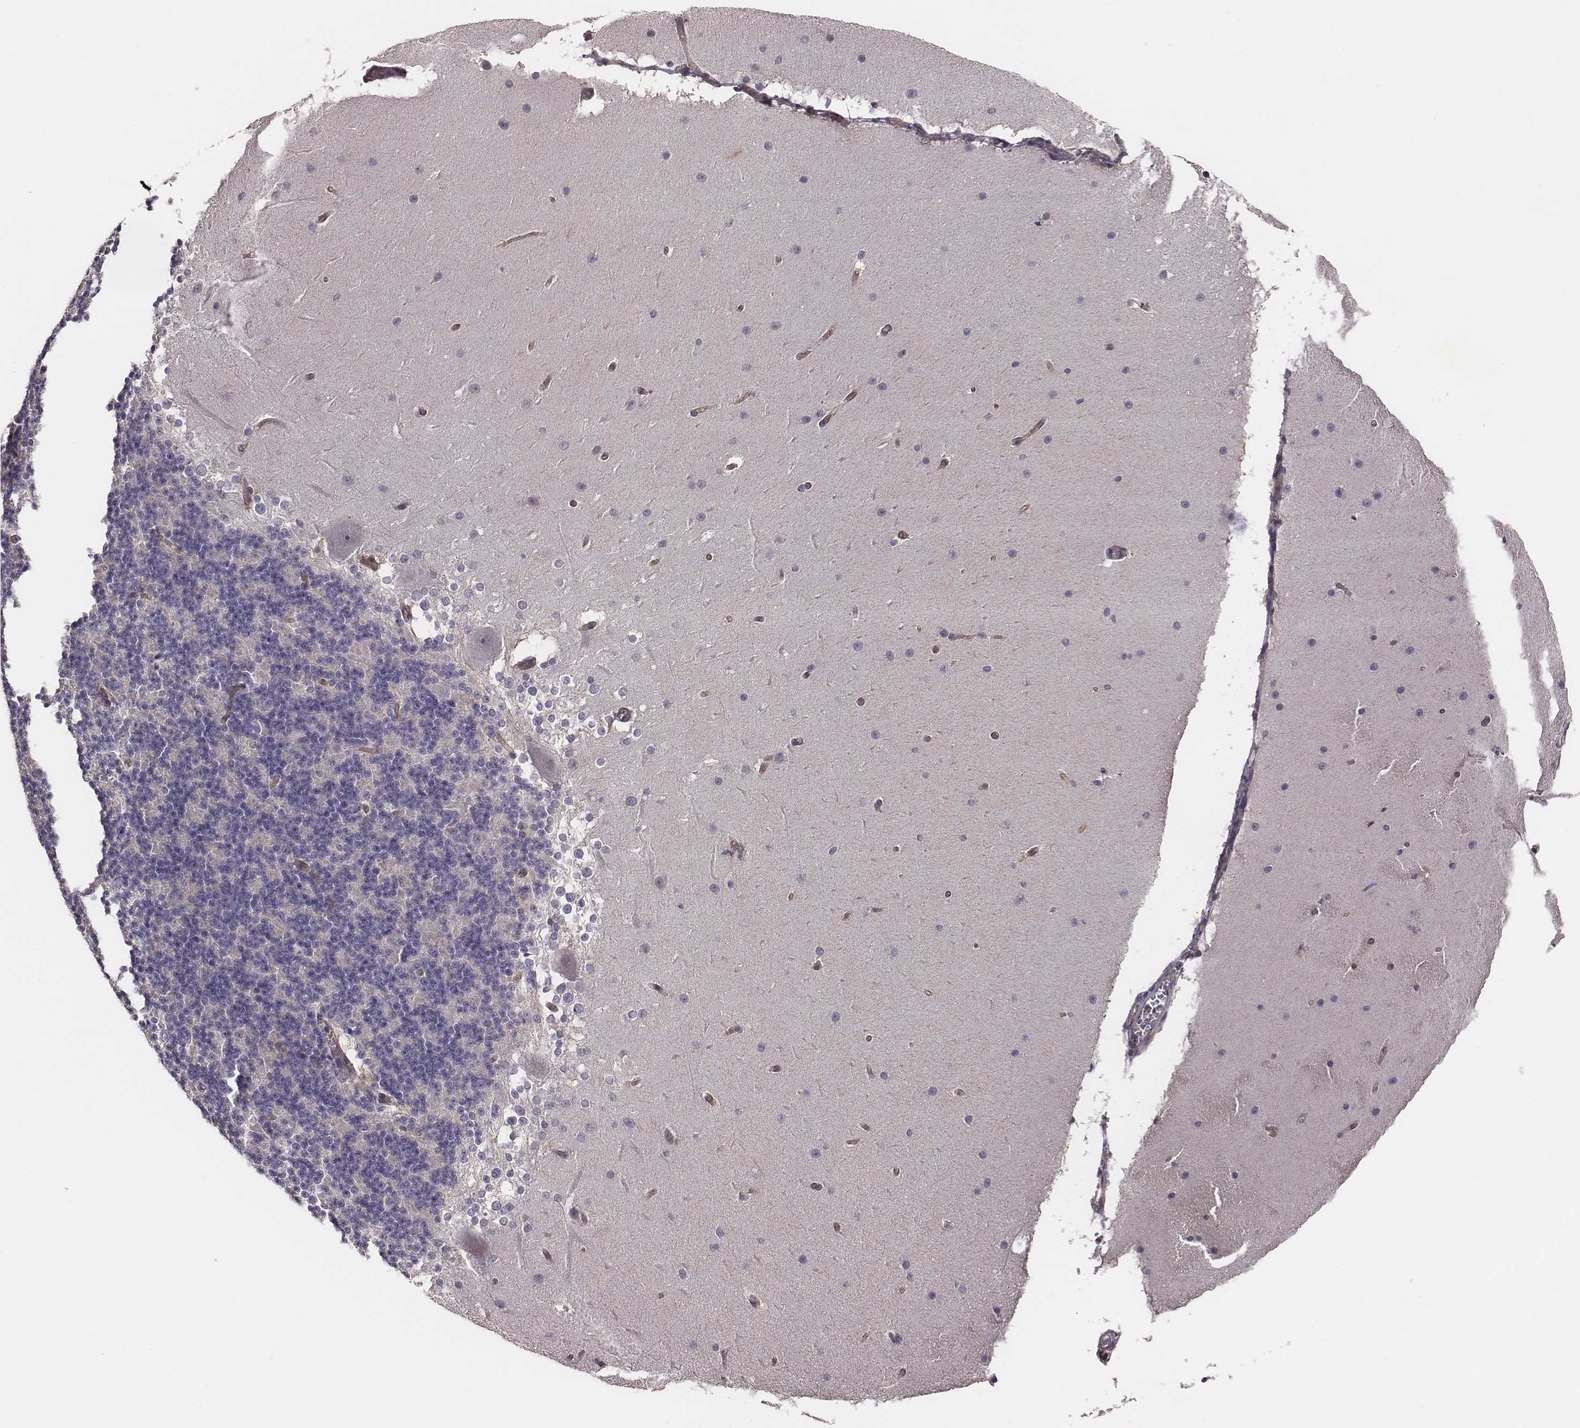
{"staining": {"intensity": "negative", "quantity": "none", "location": "none"}, "tissue": "cerebellum", "cell_type": "Cells in granular layer", "image_type": "normal", "snomed": [{"axis": "morphology", "description": "Normal tissue, NOS"}, {"axis": "topography", "description": "Cerebellum"}], "caption": "This is an IHC photomicrograph of unremarkable human cerebellum. There is no positivity in cells in granular layer.", "gene": "SCARF1", "patient": {"sex": "female", "age": 19}}